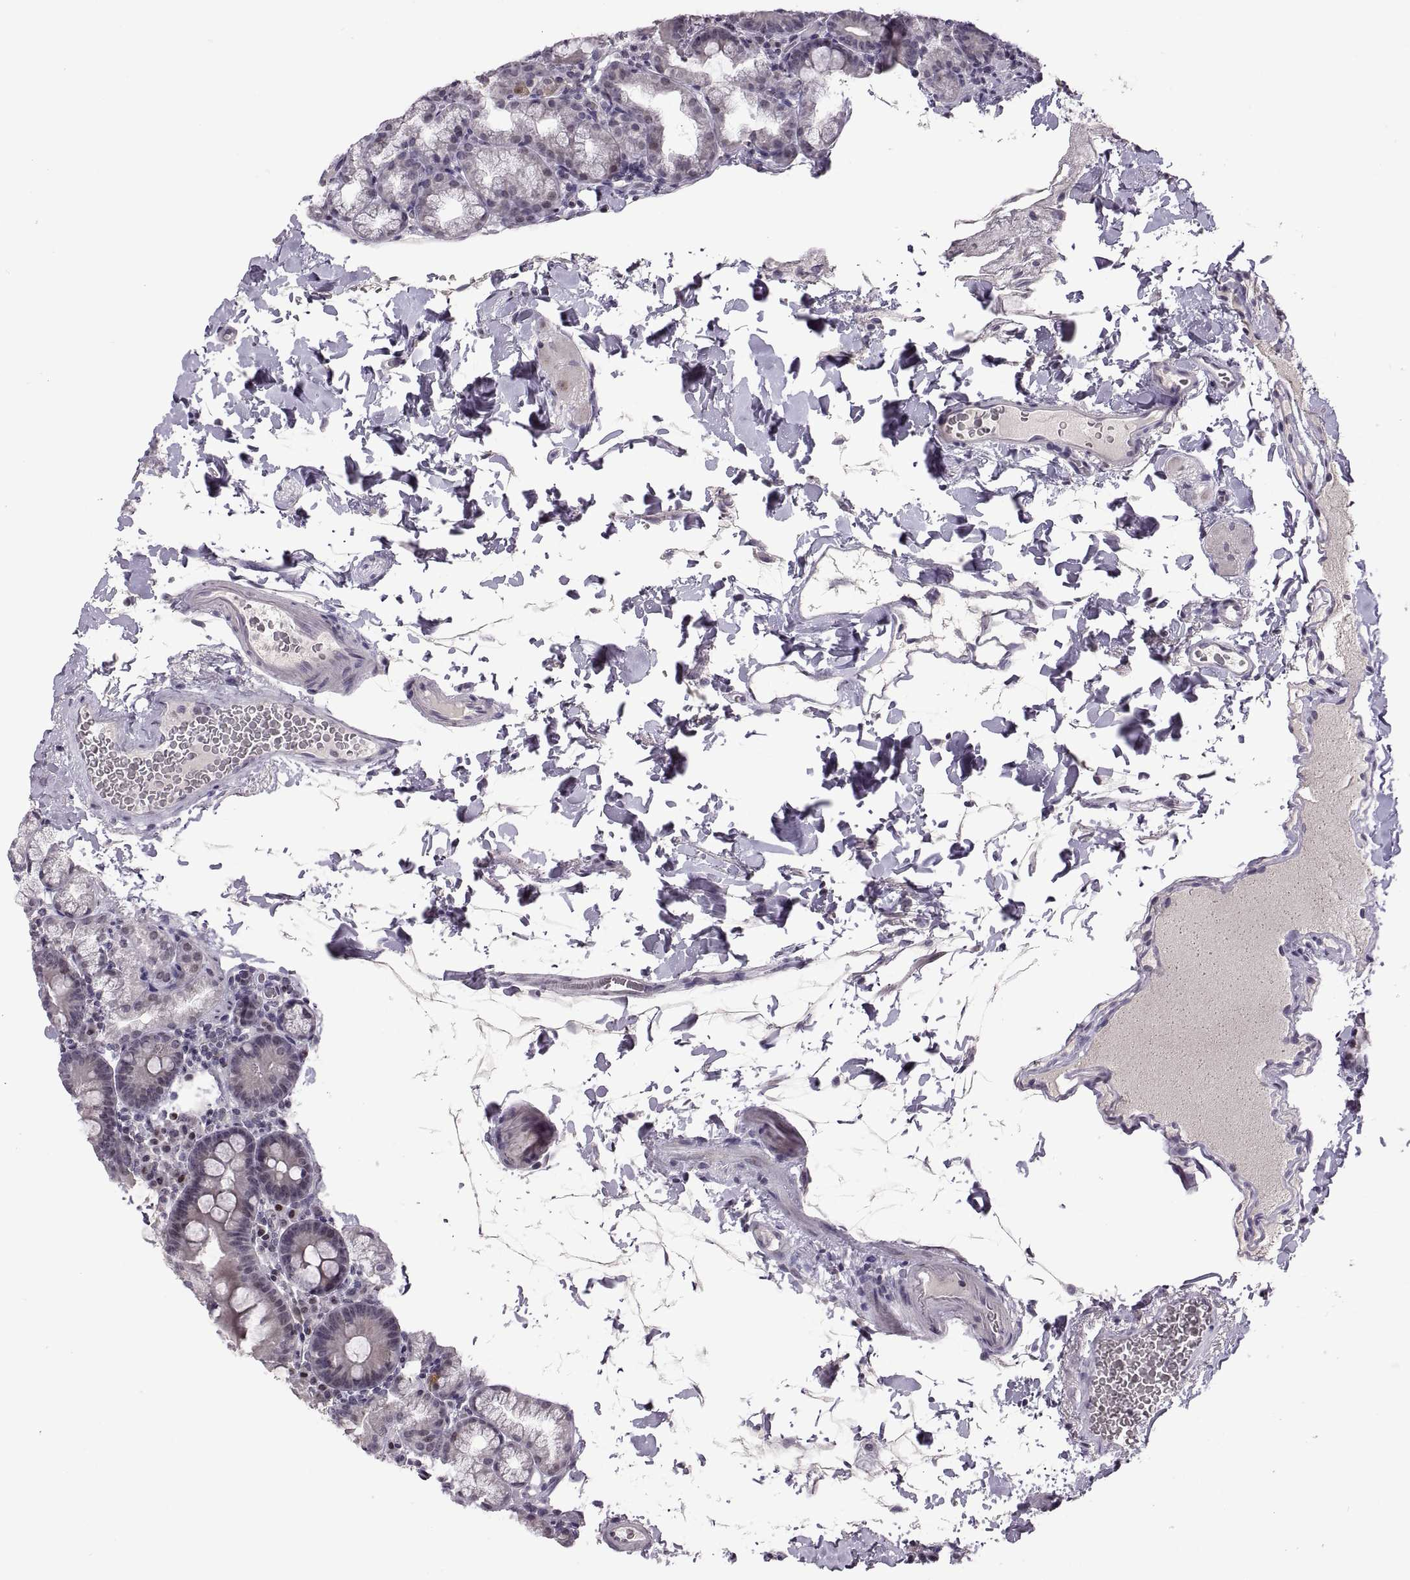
{"staining": {"intensity": "negative", "quantity": "none", "location": "none"}, "tissue": "duodenum", "cell_type": "Glandular cells", "image_type": "normal", "snomed": [{"axis": "morphology", "description": "Normal tissue, NOS"}, {"axis": "topography", "description": "Duodenum"}], "caption": "IHC image of normal human duodenum stained for a protein (brown), which demonstrates no positivity in glandular cells.", "gene": "NEK2", "patient": {"sex": "male", "age": 59}}